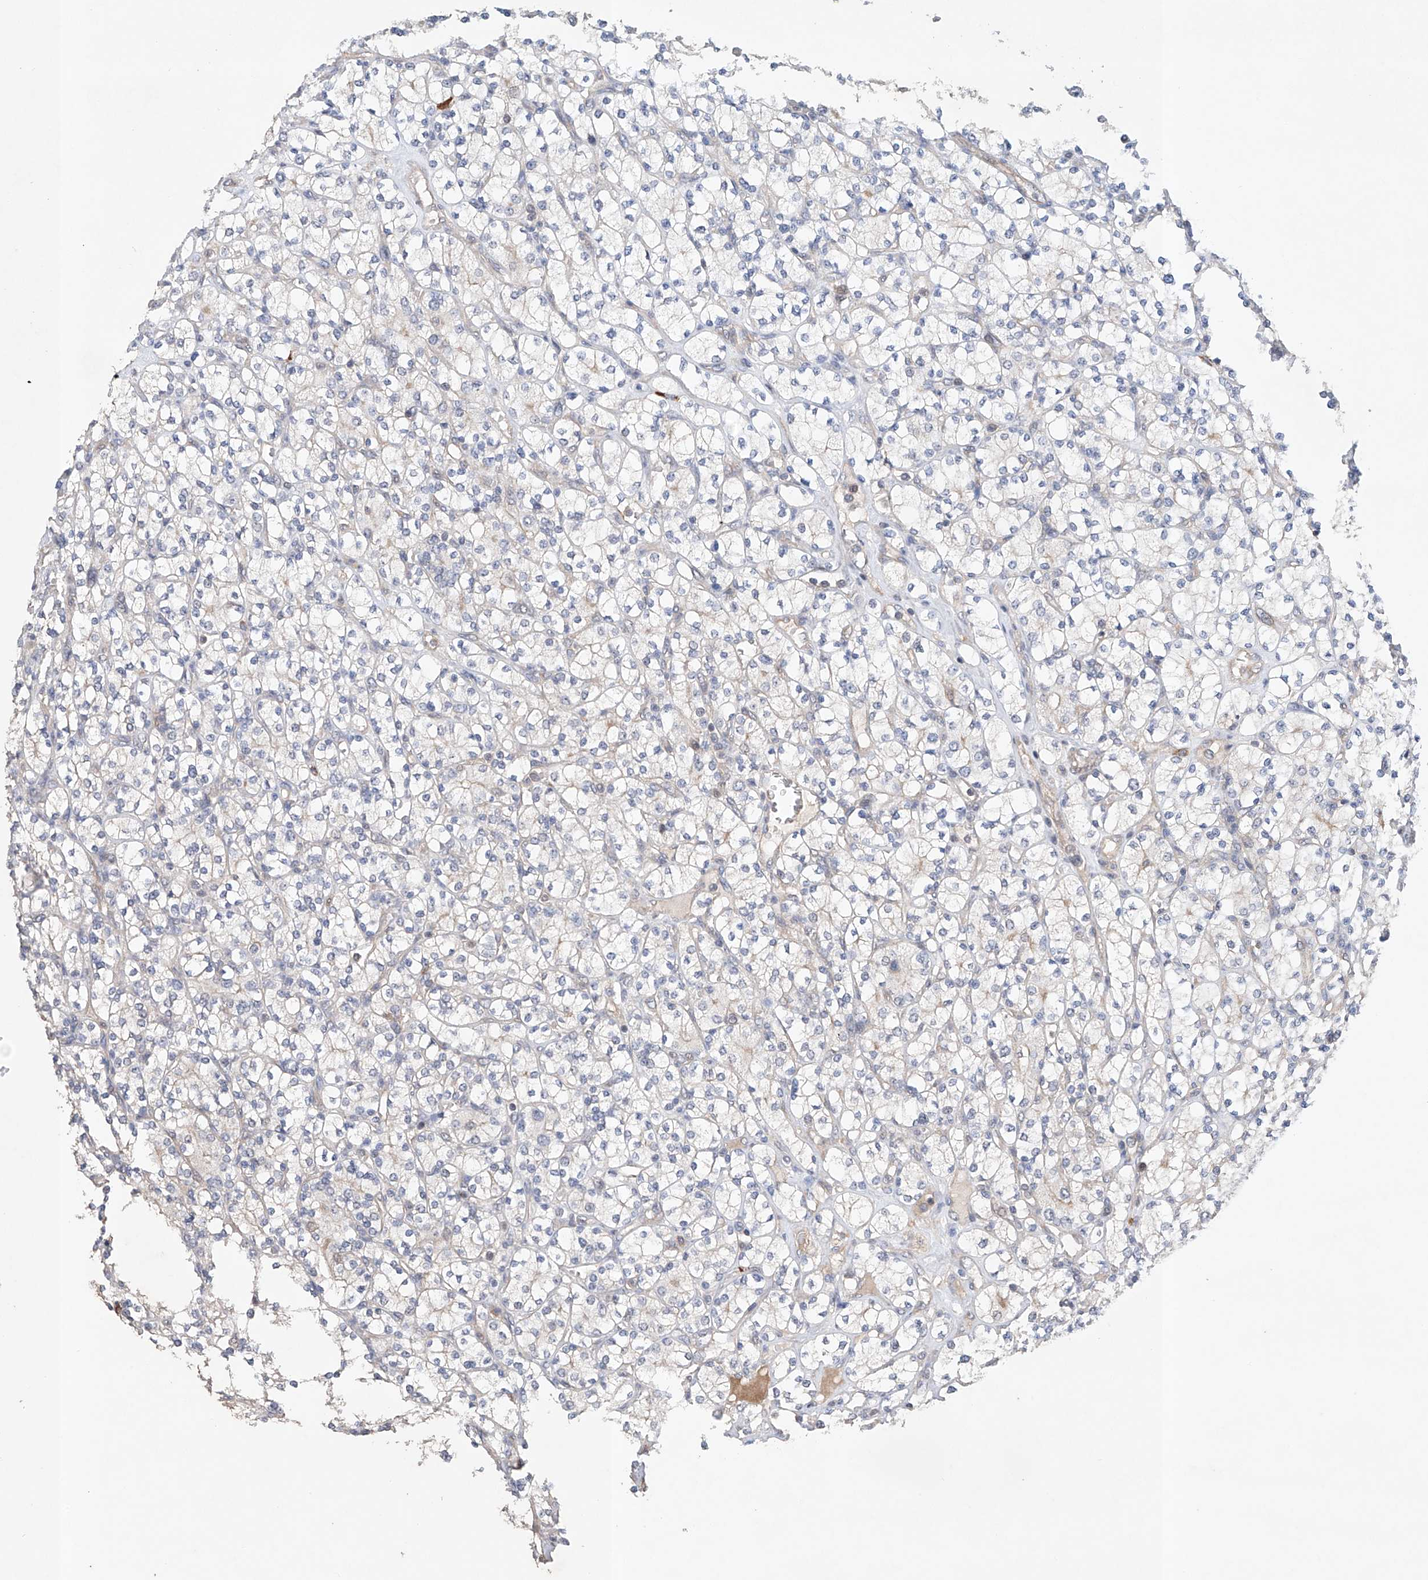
{"staining": {"intensity": "negative", "quantity": "none", "location": "none"}, "tissue": "renal cancer", "cell_type": "Tumor cells", "image_type": "cancer", "snomed": [{"axis": "morphology", "description": "Adenocarcinoma, NOS"}, {"axis": "topography", "description": "Kidney"}], "caption": "Micrograph shows no protein staining in tumor cells of renal cancer (adenocarcinoma) tissue. The staining was performed using DAB to visualize the protein expression in brown, while the nuclei were stained in blue with hematoxylin (Magnification: 20x).", "gene": "AFG1L", "patient": {"sex": "male", "age": 77}}